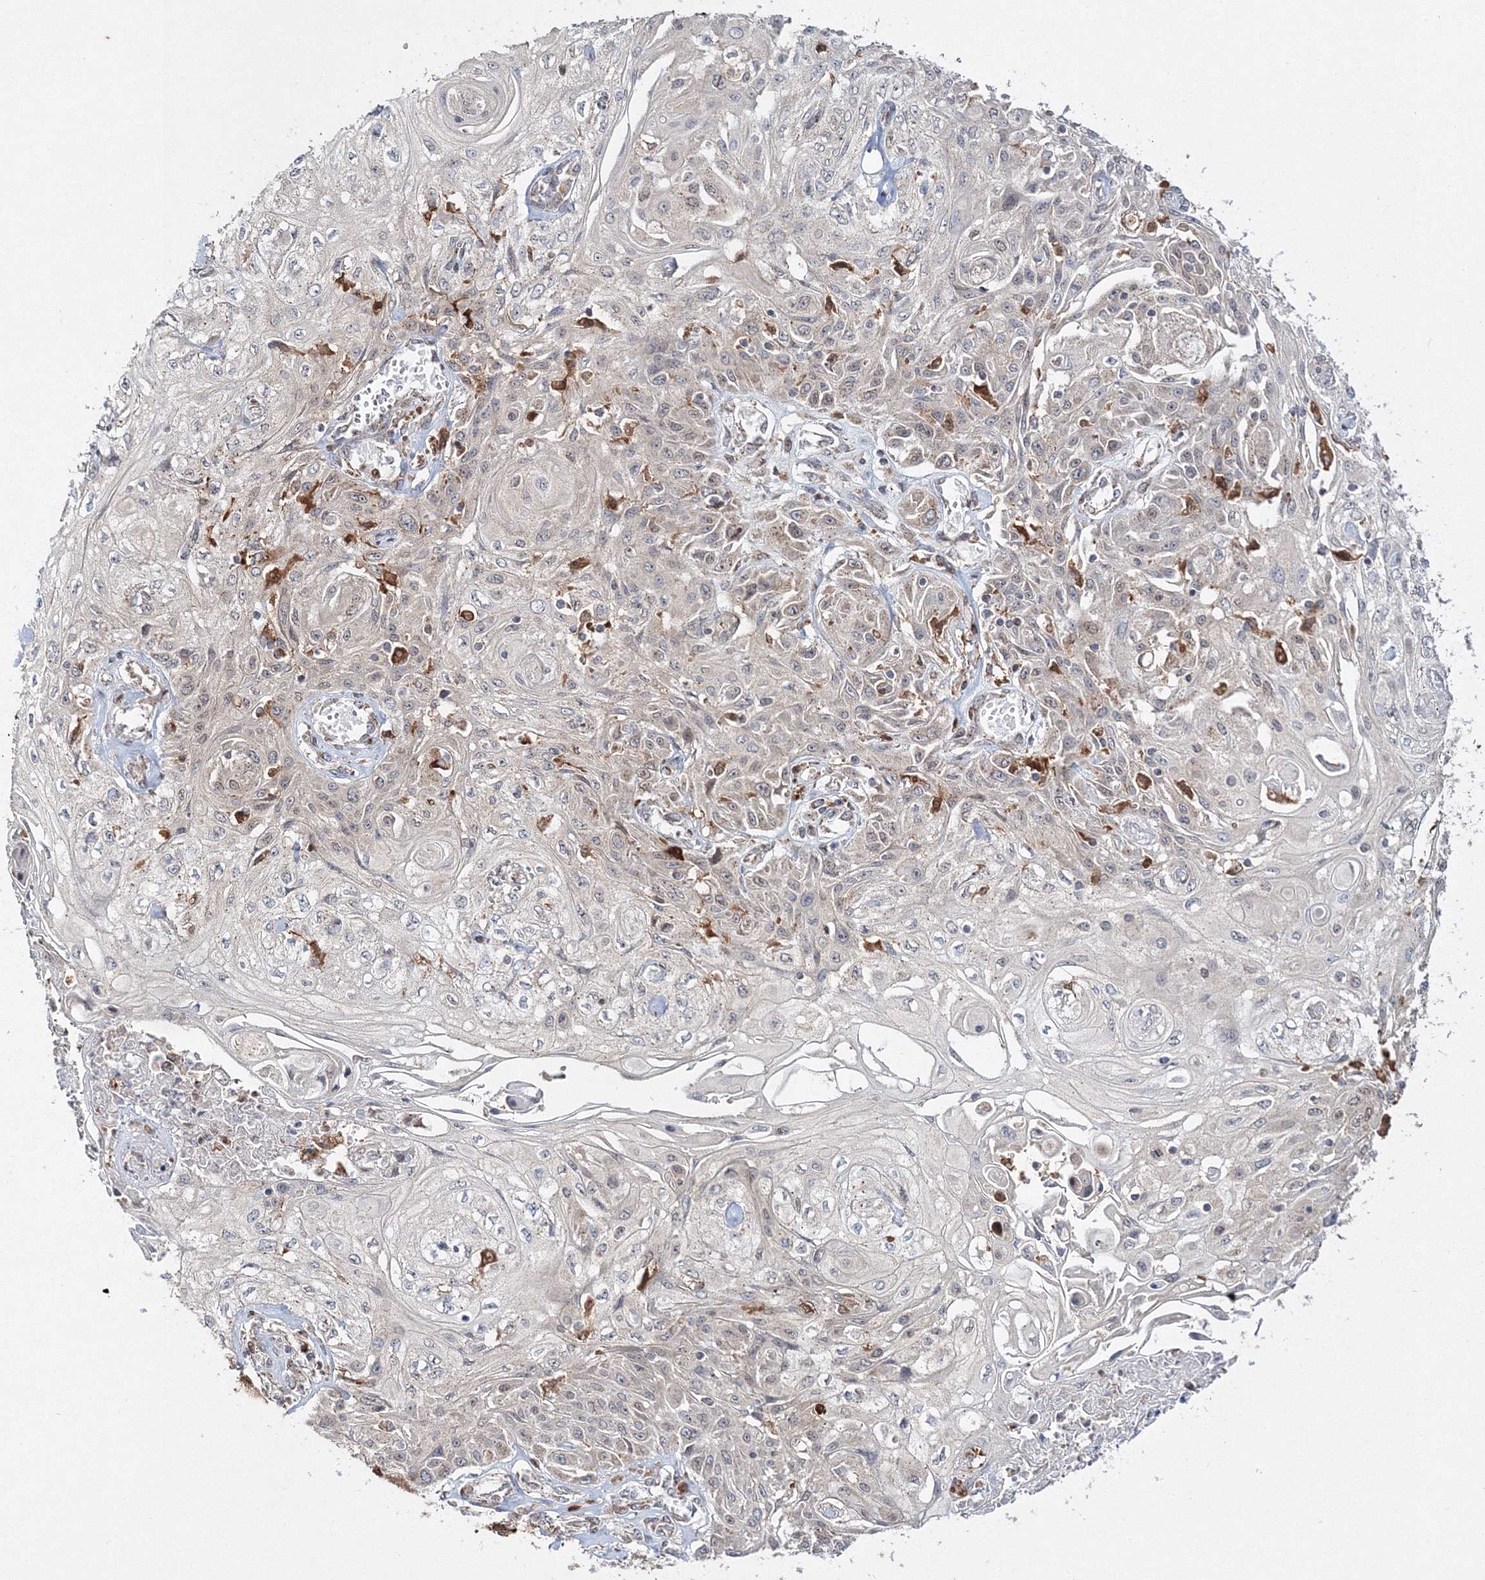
{"staining": {"intensity": "negative", "quantity": "none", "location": "none"}, "tissue": "skin cancer", "cell_type": "Tumor cells", "image_type": "cancer", "snomed": [{"axis": "morphology", "description": "Squamous cell carcinoma, NOS"}, {"axis": "morphology", "description": "Squamous cell carcinoma, metastatic, NOS"}, {"axis": "topography", "description": "Skin"}, {"axis": "topography", "description": "Lymph node"}], "caption": "IHC micrograph of human skin metastatic squamous cell carcinoma stained for a protein (brown), which reveals no positivity in tumor cells.", "gene": "ARCN1", "patient": {"sex": "male", "age": 75}}